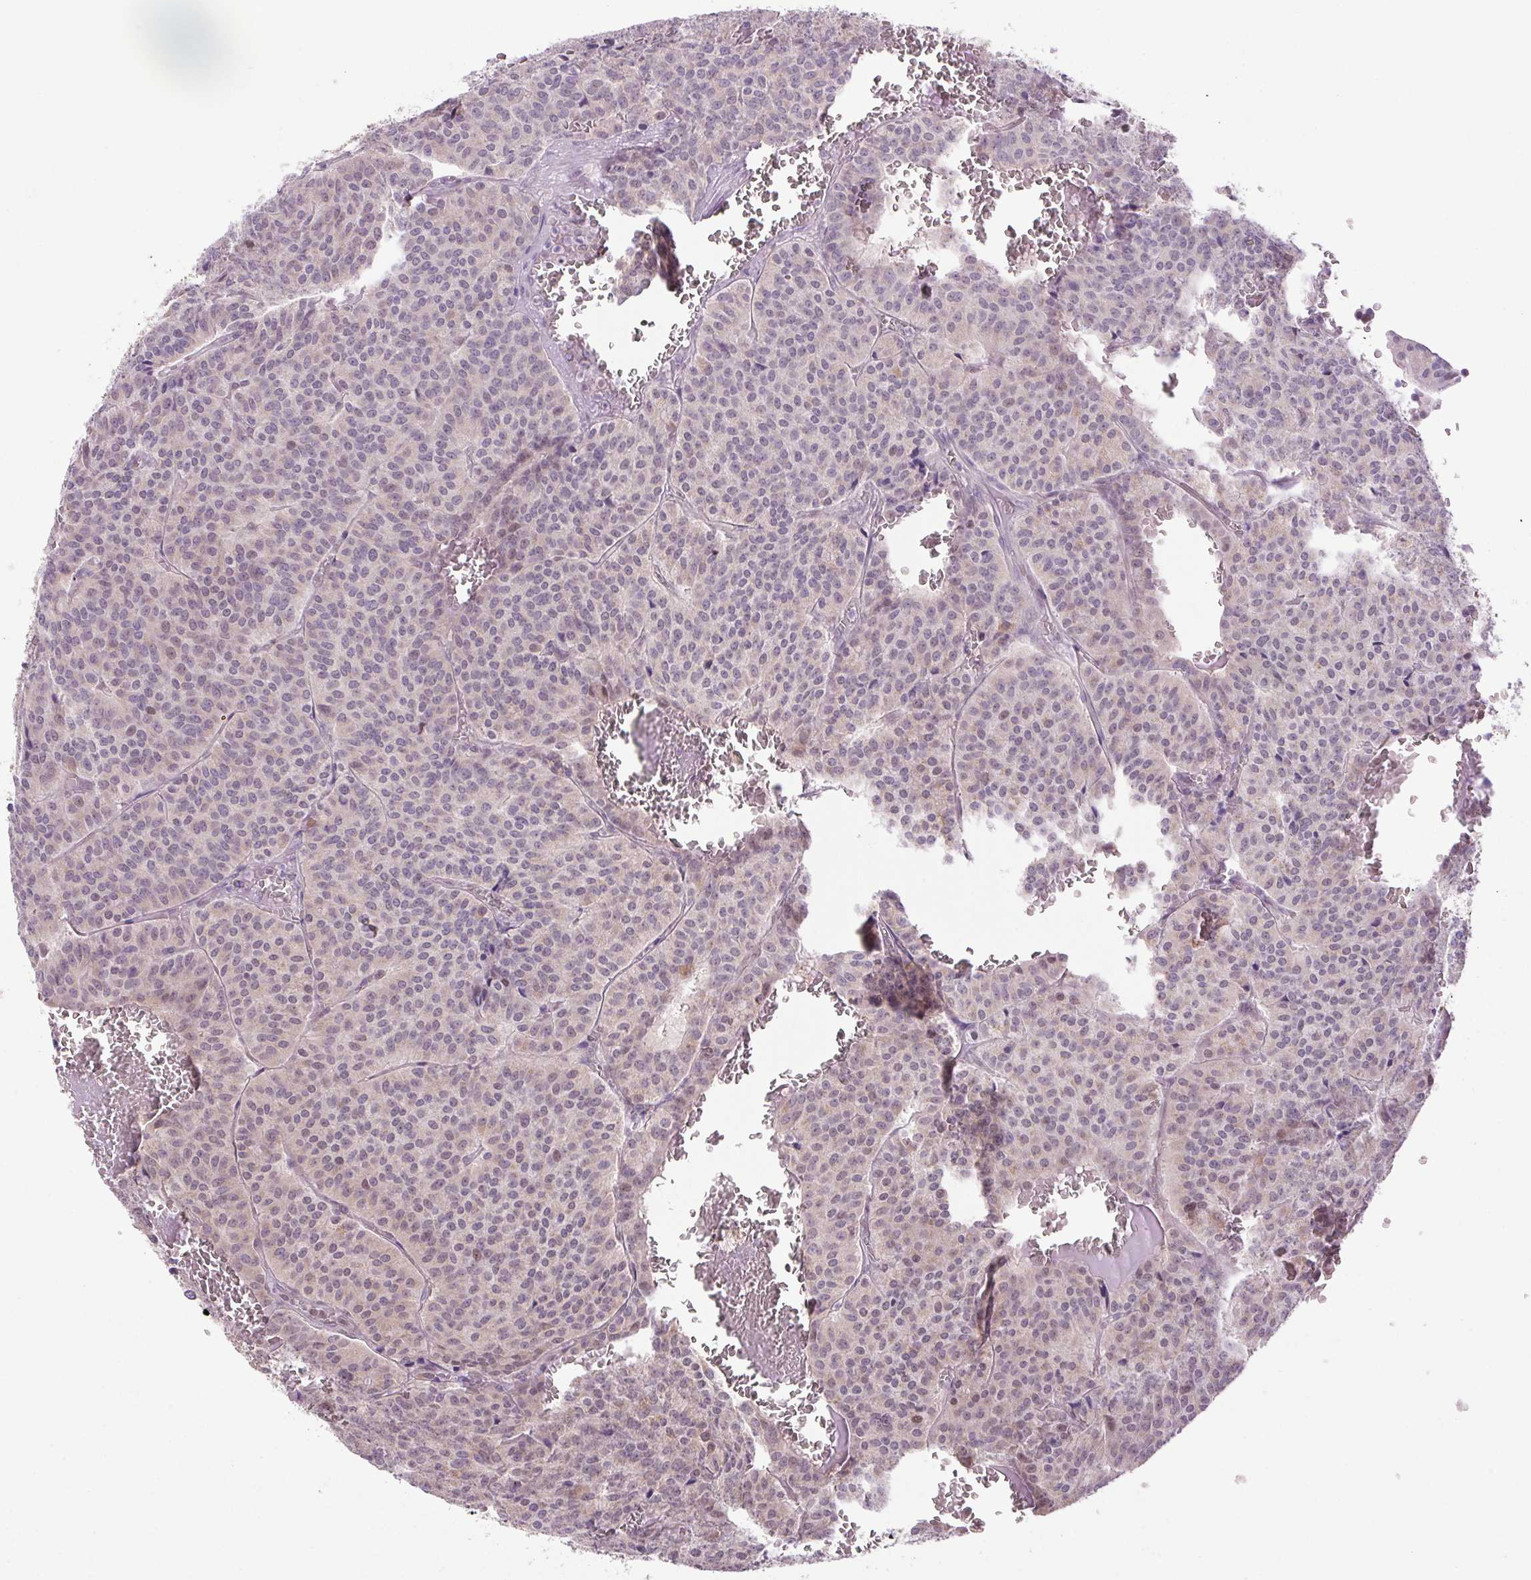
{"staining": {"intensity": "negative", "quantity": "none", "location": "none"}, "tissue": "carcinoid", "cell_type": "Tumor cells", "image_type": "cancer", "snomed": [{"axis": "morphology", "description": "Carcinoid, malignant, NOS"}, {"axis": "topography", "description": "Lung"}], "caption": "IHC image of neoplastic tissue: human carcinoid (malignant) stained with DAB displays no significant protein positivity in tumor cells.", "gene": "AKR1E2", "patient": {"sex": "male", "age": 70}}